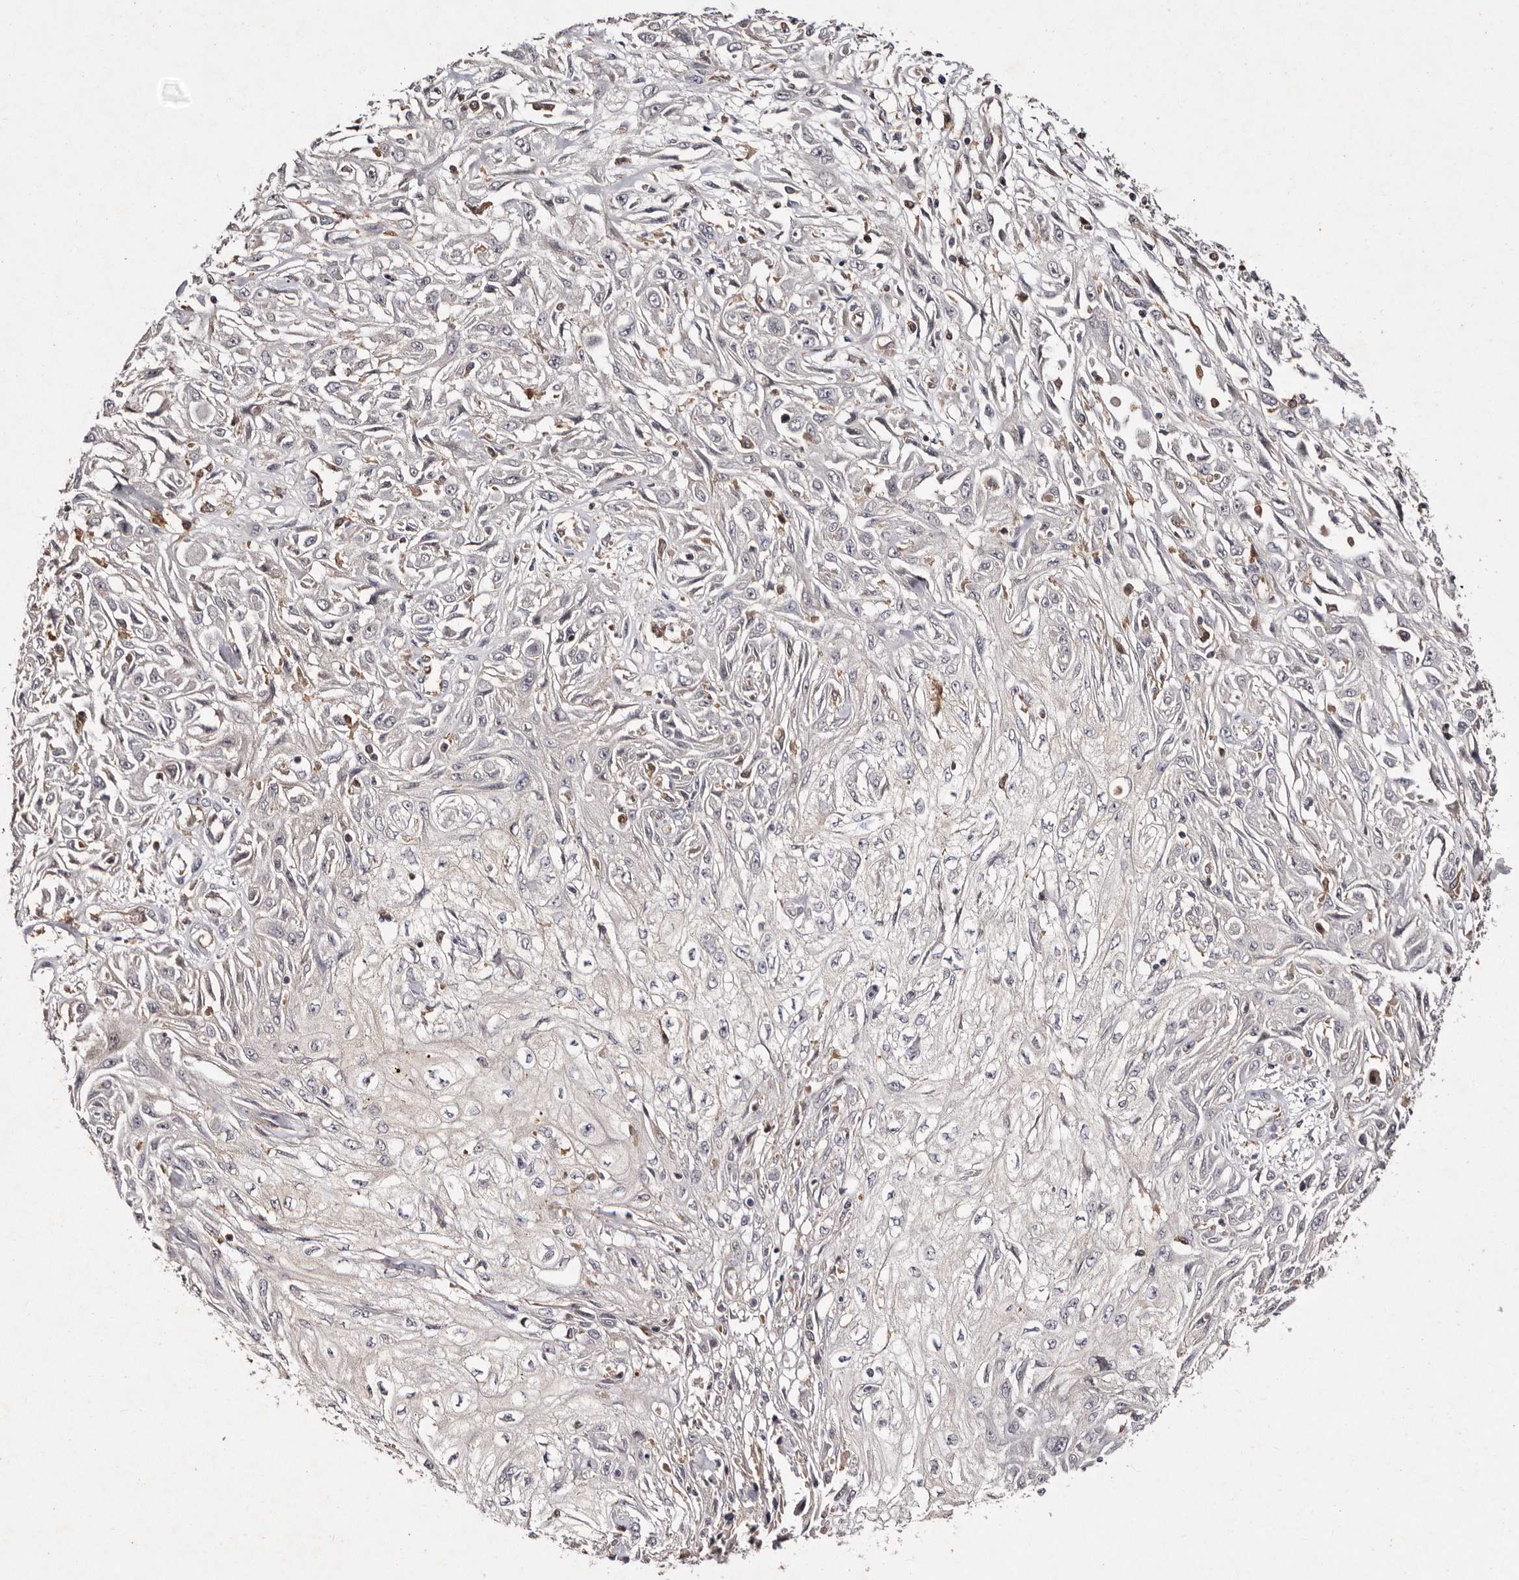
{"staining": {"intensity": "negative", "quantity": "none", "location": "none"}, "tissue": "skin cancer", "cell_type": "Tumor cells", "image_type": "cancer", "snomed": [{"axis": "morphology", "description": "Squamous cell carcinoma, NOS"}, {"axis": "morphology", "description": "Squamous cell carcinoma, metastatic, NOS"}, {"axis": "topography", "description": "Skin"}, {"axis": "topography", "description": "Lymph node"}], "caption": "Immunohistochemistry photomicrograph of neoplastic tissue: skin metastatic squamous cell carcinoma stained with DAB exhibits no significant protein positivity in tumor cells.", "gene": "GIMAP4", "patient": {"sex": "male", "age": 75}}